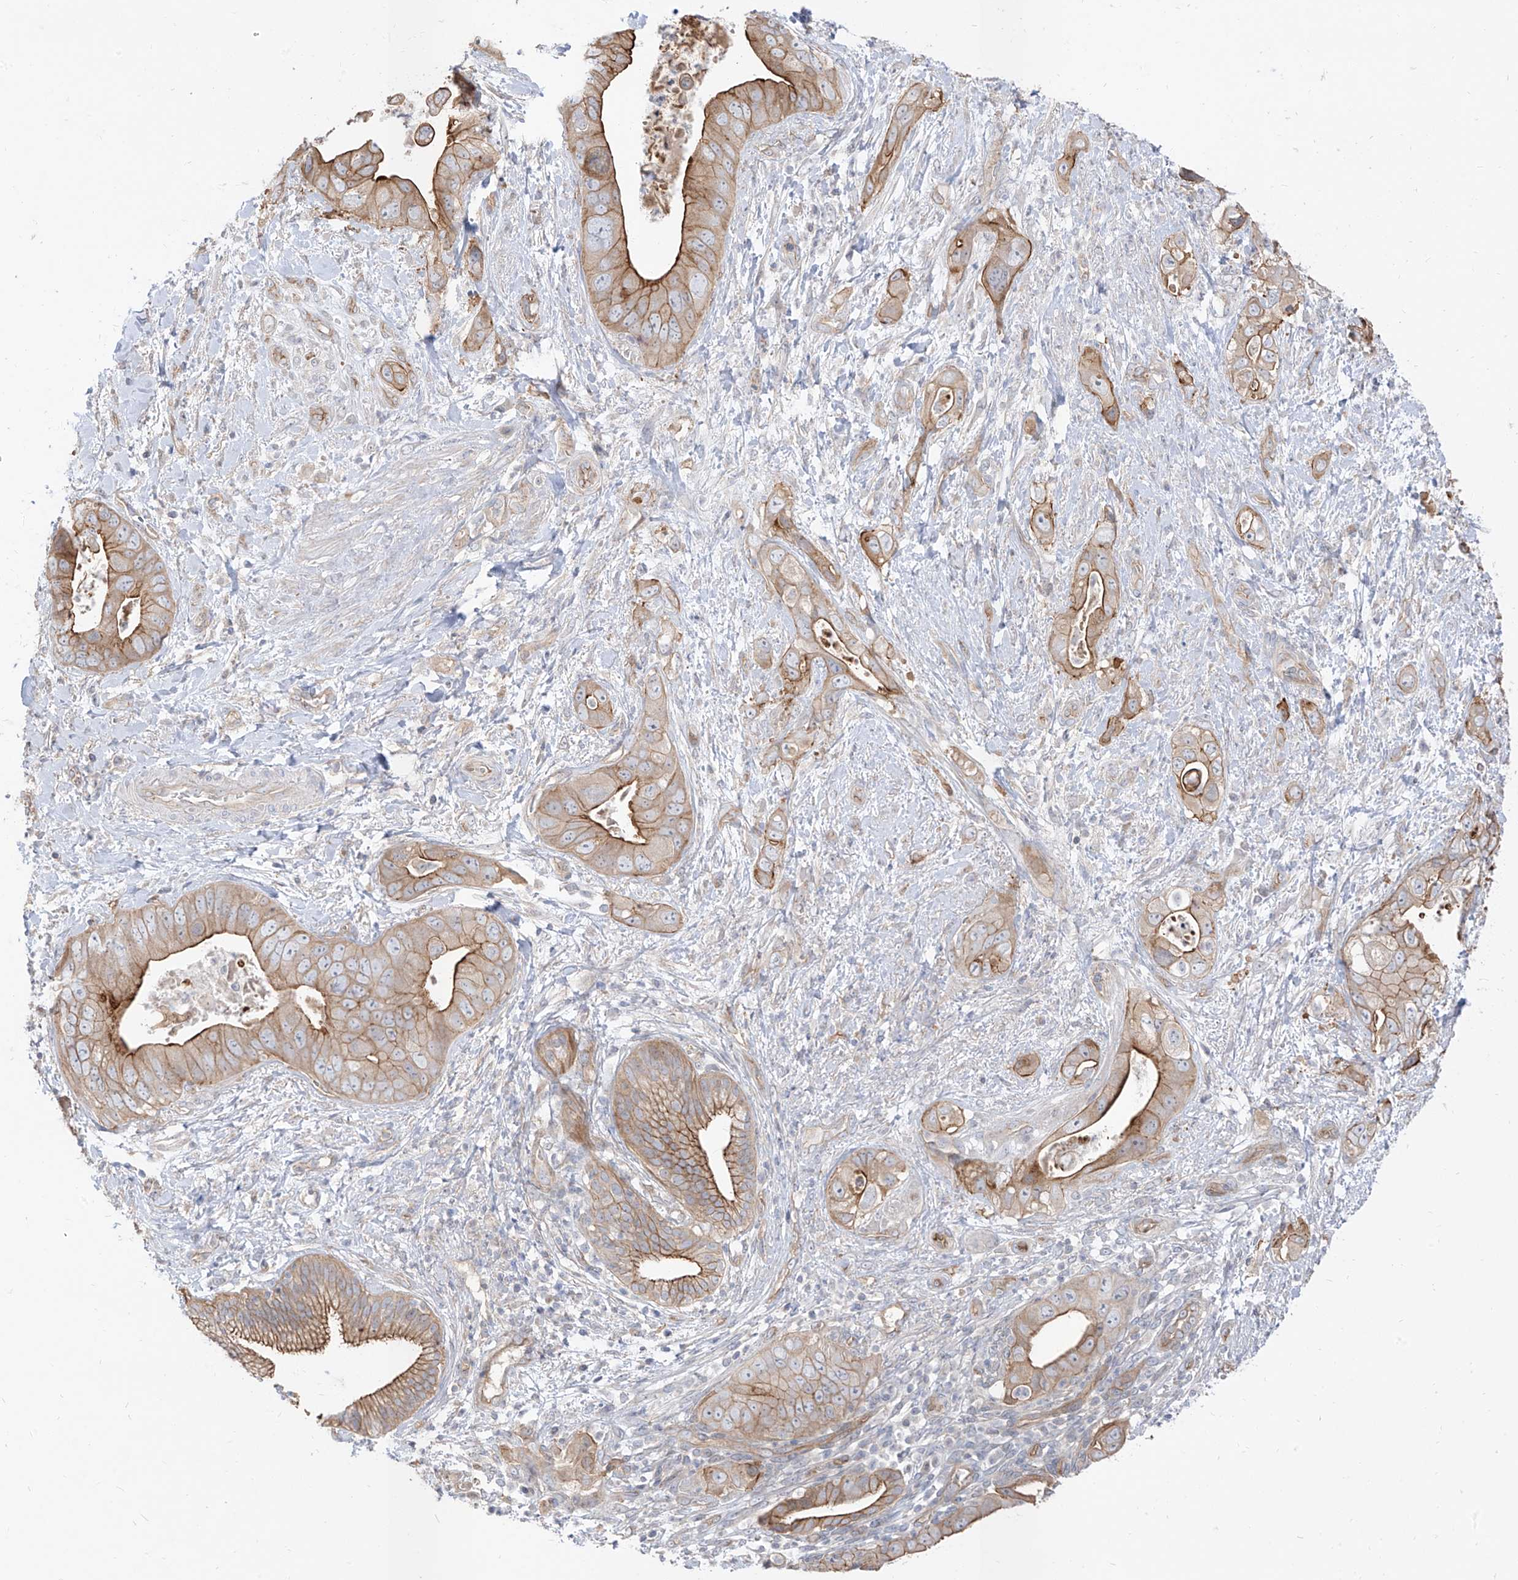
{"staining": {"intensity": "moderate", "quantity": "25%-75%", "location": "cytoplasmic/membranous"}, "tissue": "pancreatic cancer", "cell_type": "Tumor cells", "image_type": "cancer", "snomed": [{"axis": "morphology", "description": "Adenocarcinoma, NOS"}, {"axis": "topography", "description": "Pancreas"}], "caption": "This photomicrograph shows IHC staining of human adenocarcinoma (pancreatic), with medium moderate cytoplasmic/membranous expression in about 25%-75% of tumor cells.", "gene": "EPHX4", "patient": {"sex": "female", "age": 78}}